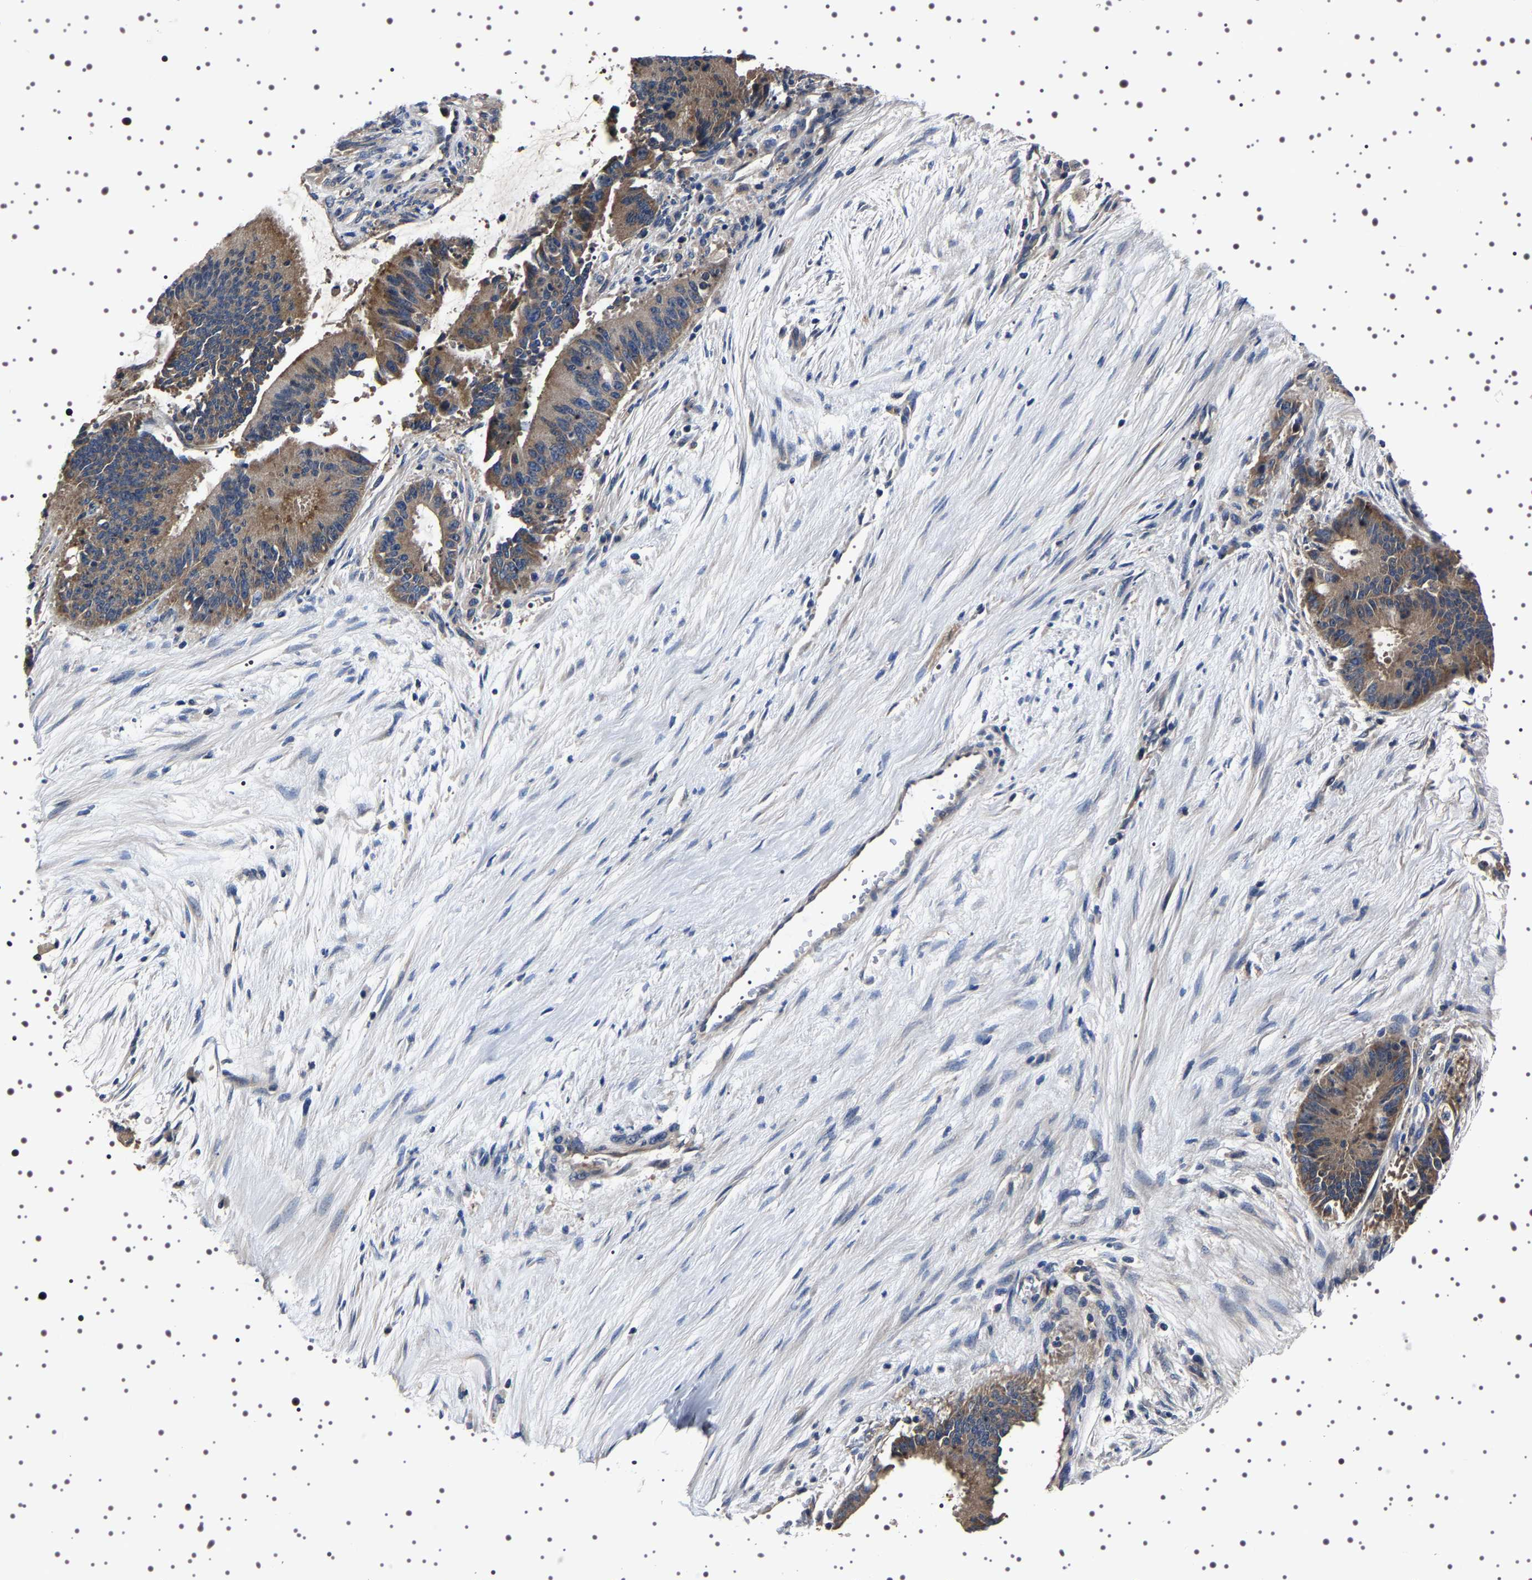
{"staining": {"intensity": "moderate", "quantity": ">75%", "location": "cytoplasmic/membranous"}, "tissue": "liver cancer", "cell_type": "Tumor cells", "image_type": "cancer", "snomed": [{"axis": "morphology", "description": "Cholangiocarcinoma"}, {"axis": "topography", "description": "Liver"}], "caption": "Immunohistochemistry (DAB (3,3'-diaminobenzidine)) staining of human liver cholangiocarcinoma displays moderate cytoplasmic/membranous protein staining in approximately >75% of tumor cells. The protein of interest is stained brown, and the nuclei are stained in blue (DAB IHC with brightfield microscopy, high magnification).", "gene": "TARBP1", "patient": {"sex": "female", "age": 73}}